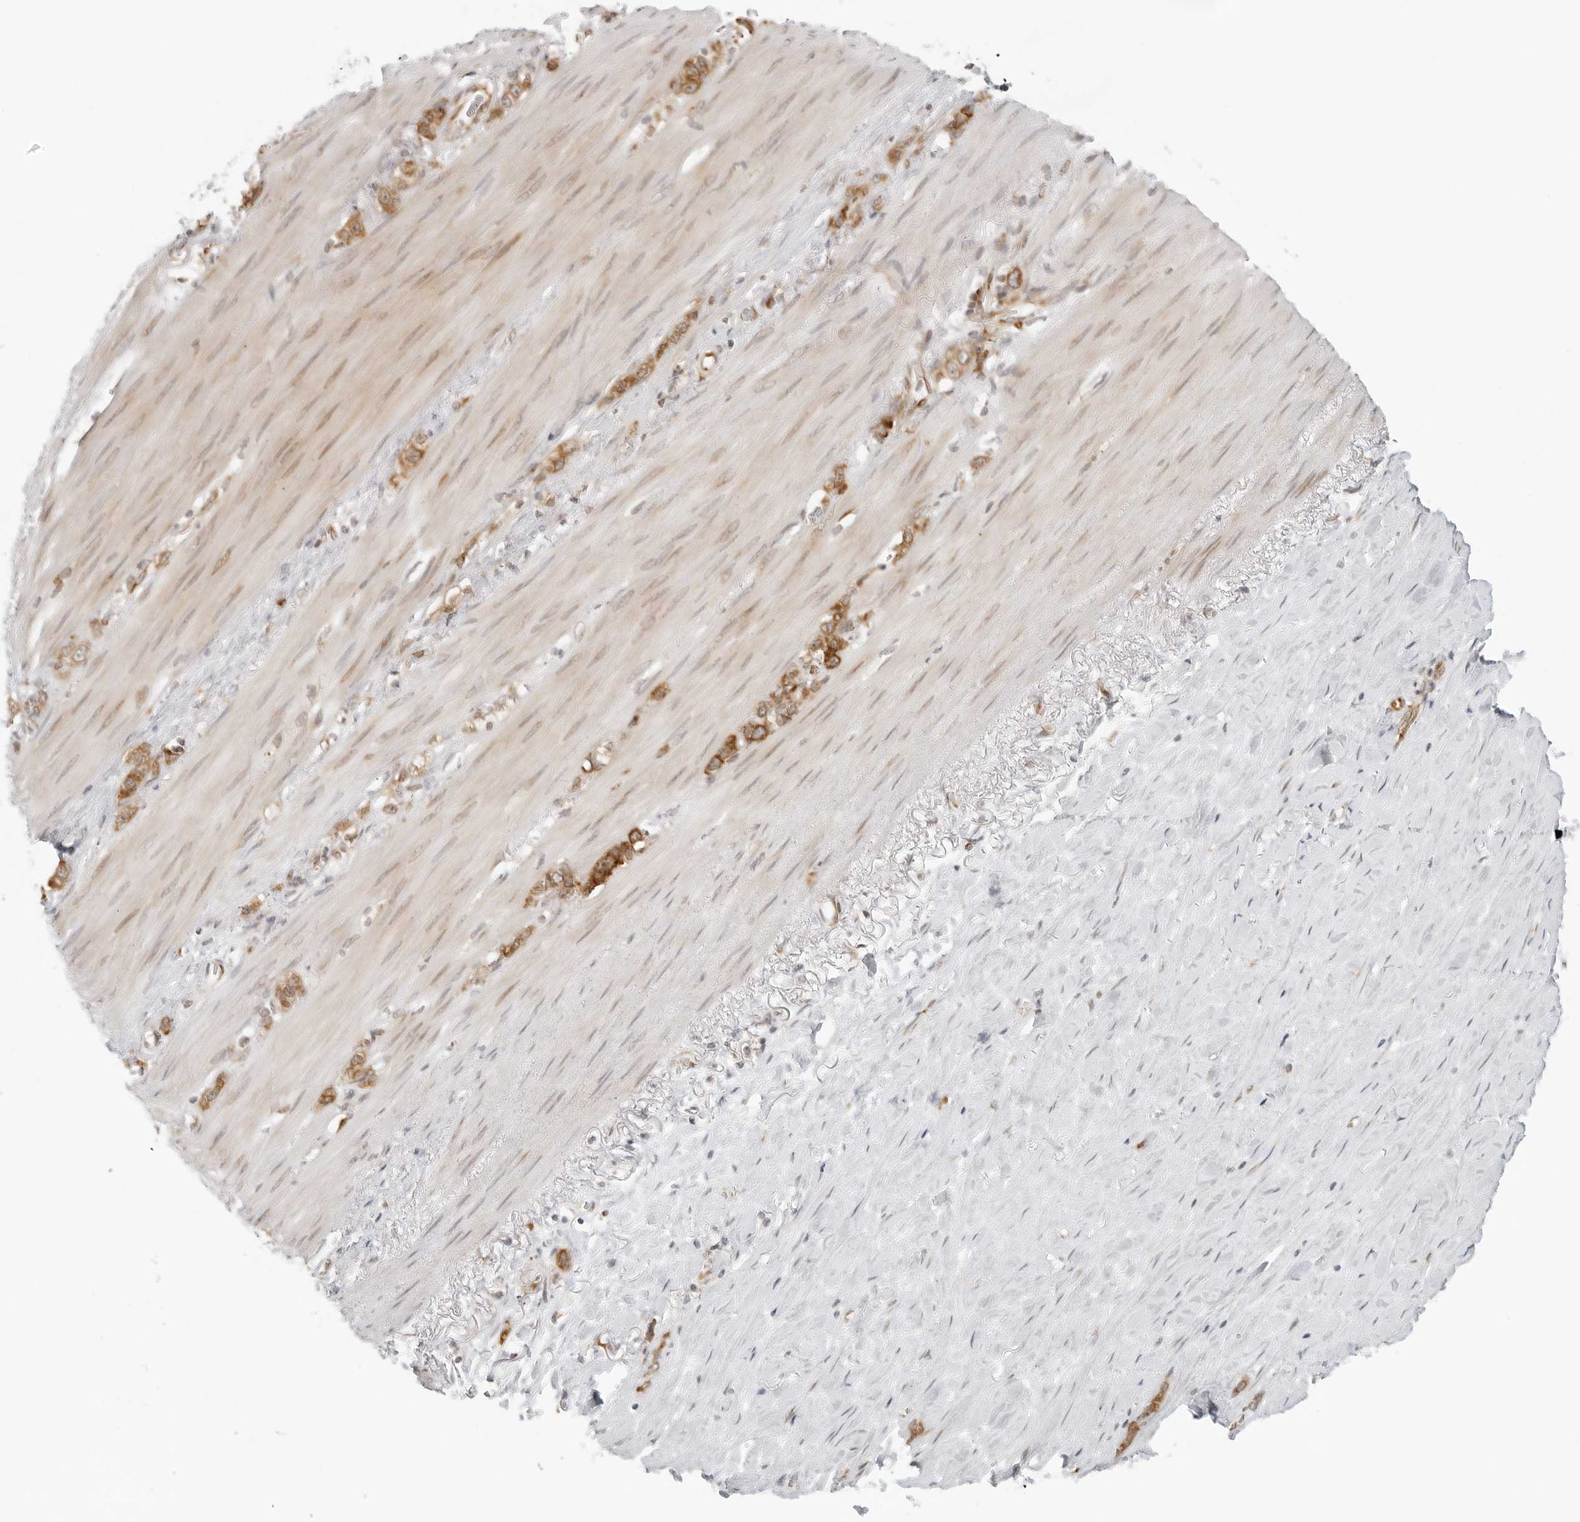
{"staining": {"intensity": "moderate", "quantity": ">75%", "location": "cytoplasmic/membranous"}, "tissue": "stomach cancer", "cell_type": "Tumor cells", "image_type": "cancer", "snomed": [{"axis": "morphology", "description": "Normal tissue, NOS"}, {"axis": "morphology", "description": "Adenocarcinoma, NOS"}, {"axis": "morphology", "description": "Adenocarcinoma, High grade"}, {"axis": "topography", "description": "Stomach, upper"}, {"axis": "topography", "description": "Stomach"}], "caption": "Protein staining of stomach cancer tissue displays moderate cytoplasmic/membranous positivity in approximately >75% of tumor cells.", "gene": "EIF4G1", "patient": {"sex": "female", "age": 65}}